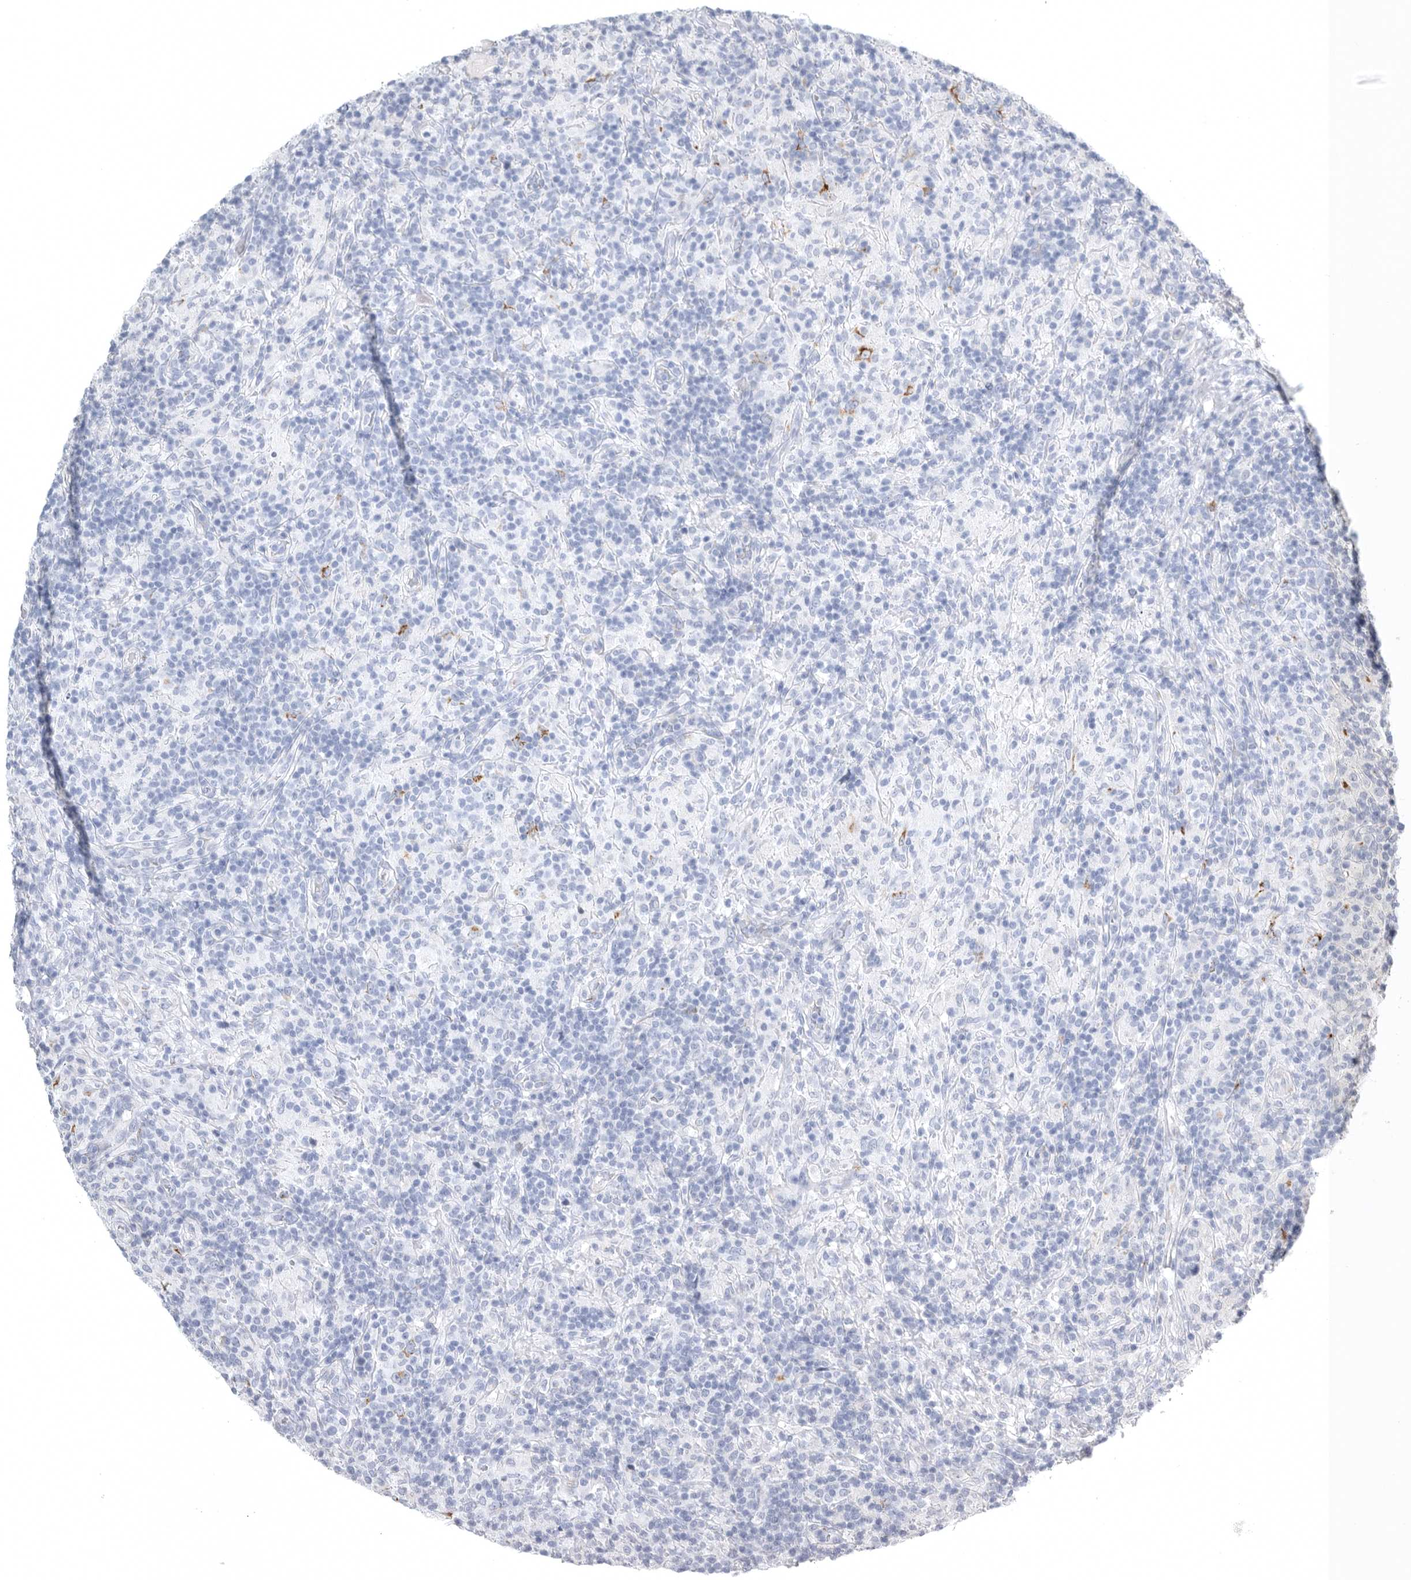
{"staining": {"intensity": "moderate", "quantity": "25%-75%", "location": "cytoplasmic/membranous"}, "tissue": "lymphoma", "cell_type": "Tumor cells", "image_type": "cancer", "snomed": [{"axis": "morphology", "description": "Hodgkin's disease, NOS"}, {"axis": "topography", "description": "Lymph node"}], "caption": "Brown immunohistochemical staining in human Hodgkin's disease reveals moderate cytoplasmic/membranous expression in about 25%-75% of tumor cells.", "gene": "TIMP1", "patient": {"sex": "male", "age": 70}}